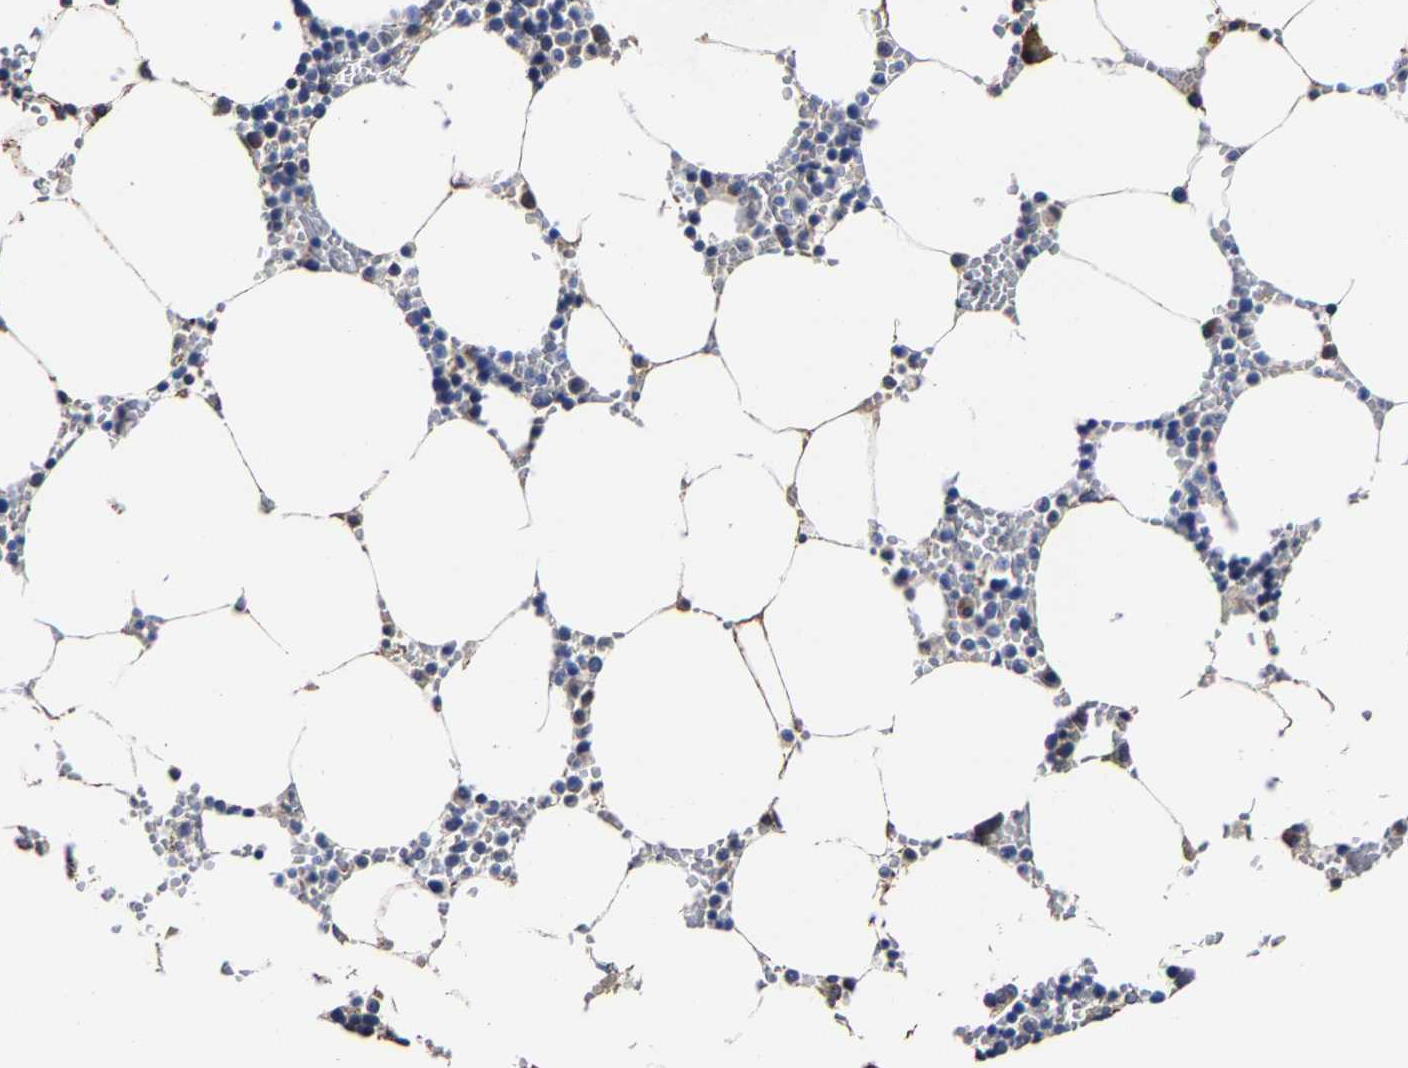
{"staining": {"intensity": "weak", "quantity": "25%-75%", "location": "cytoplasmic/membranous"}, "tissue": "bone marrow", "cell_type": "Hematopoietic cells", "image_type": "normal", "snomed": [{"axis": "morphology", "description": "Normal tissue, NOS"}, {"axis": "topography", "description": "Bone marrow"}], "caption": "High-power microscopy captured an immunohistochemistry (IHC) image of benign bone marrow, revealing weak cytoplasmic/membranous staining in about 25%-75% of hematopoietic cells.", "gene": "AASS", "patient": {"sex": "male", "age": 70}}